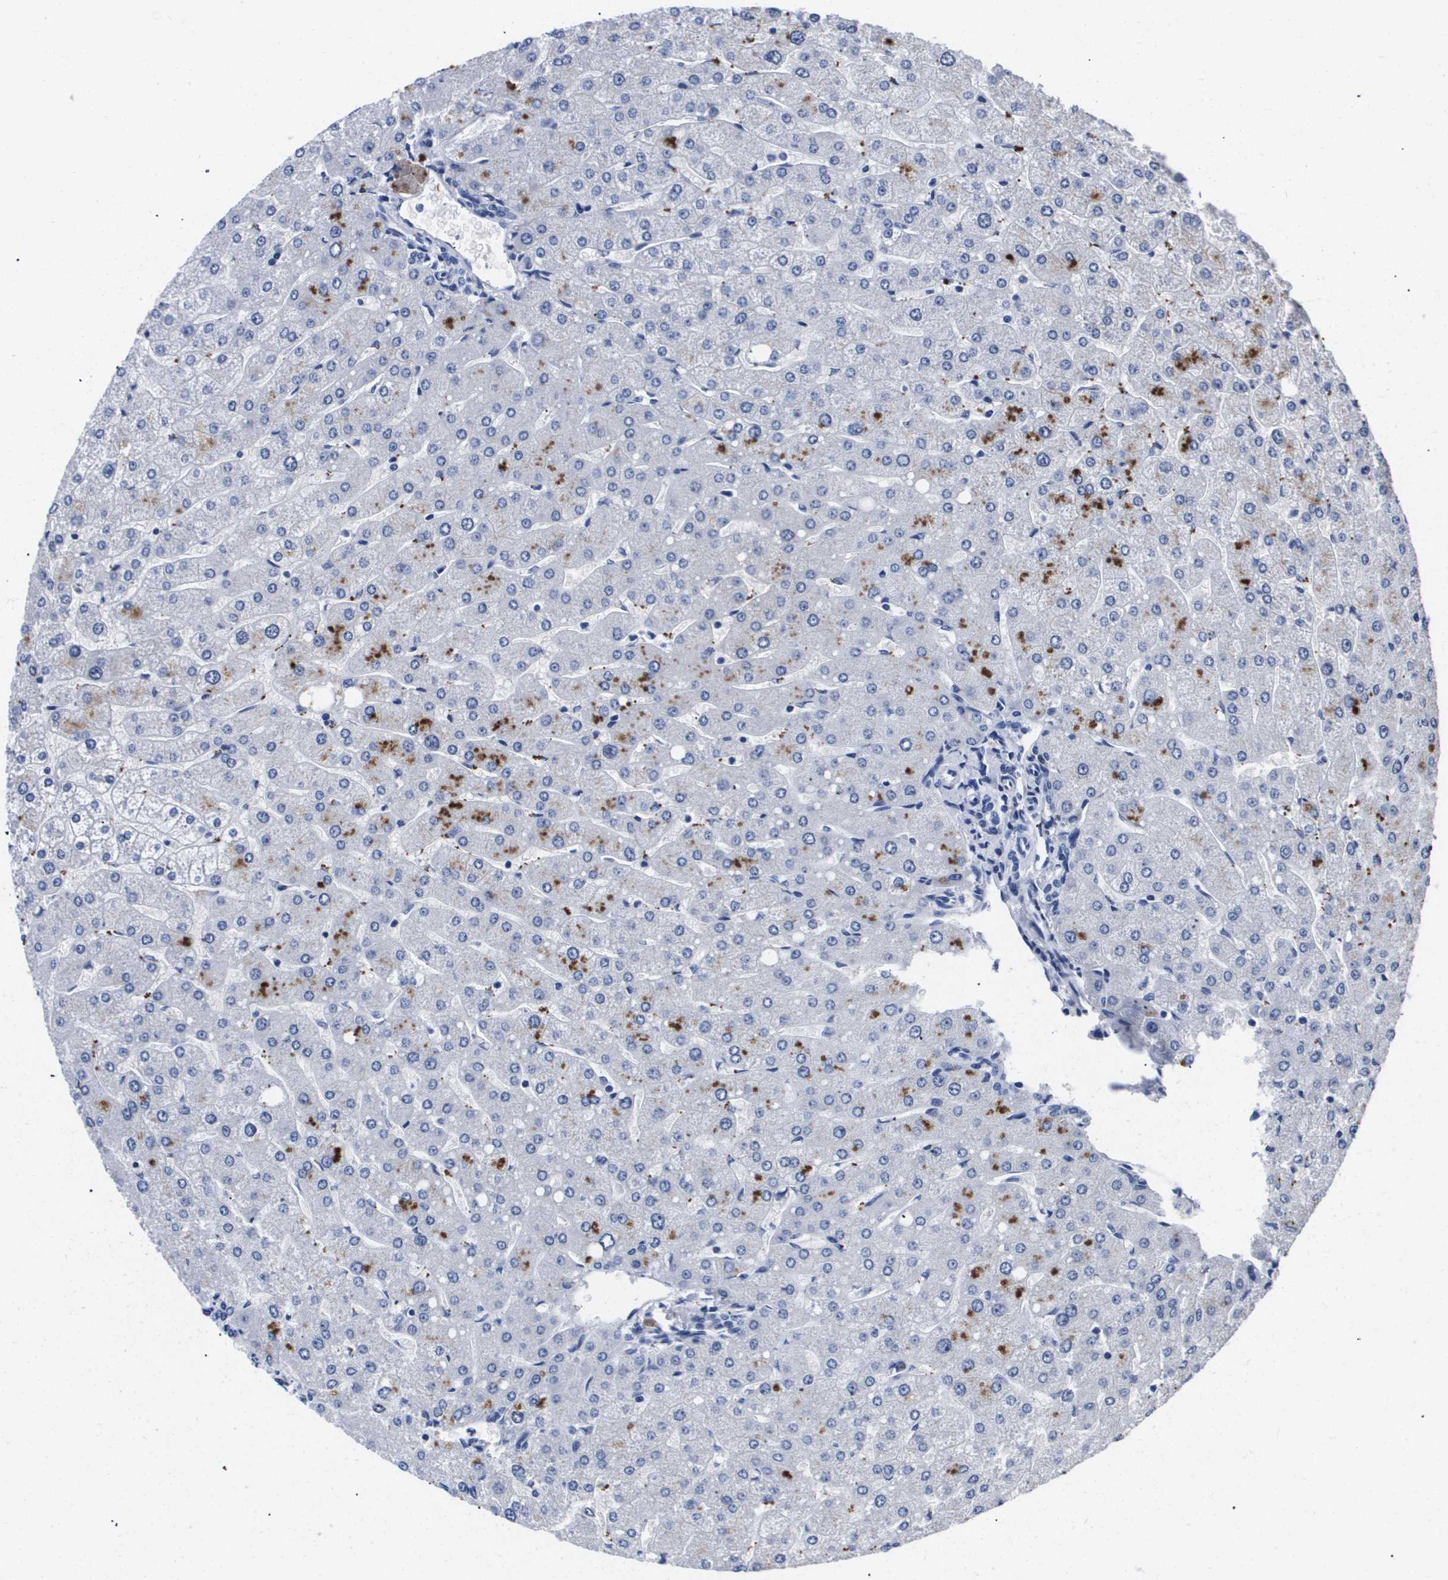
{"staining": {"intensity": "negative", "quantity": "none", "location": "none"}, "tissue": "liver", "cell_type": "Cholangiocytes", "image_type": "normal", "snomed": [{"axis": "morphology", "description": "Normal tissue, NOS"}, {"axis": "topography", "description": "Liver"}], "caption": "Cholangiocytes show no significant positivity in unremarkable liver.", "gene": "ATP6V0A4", "patient": {"sex": "male", "age": 55}}